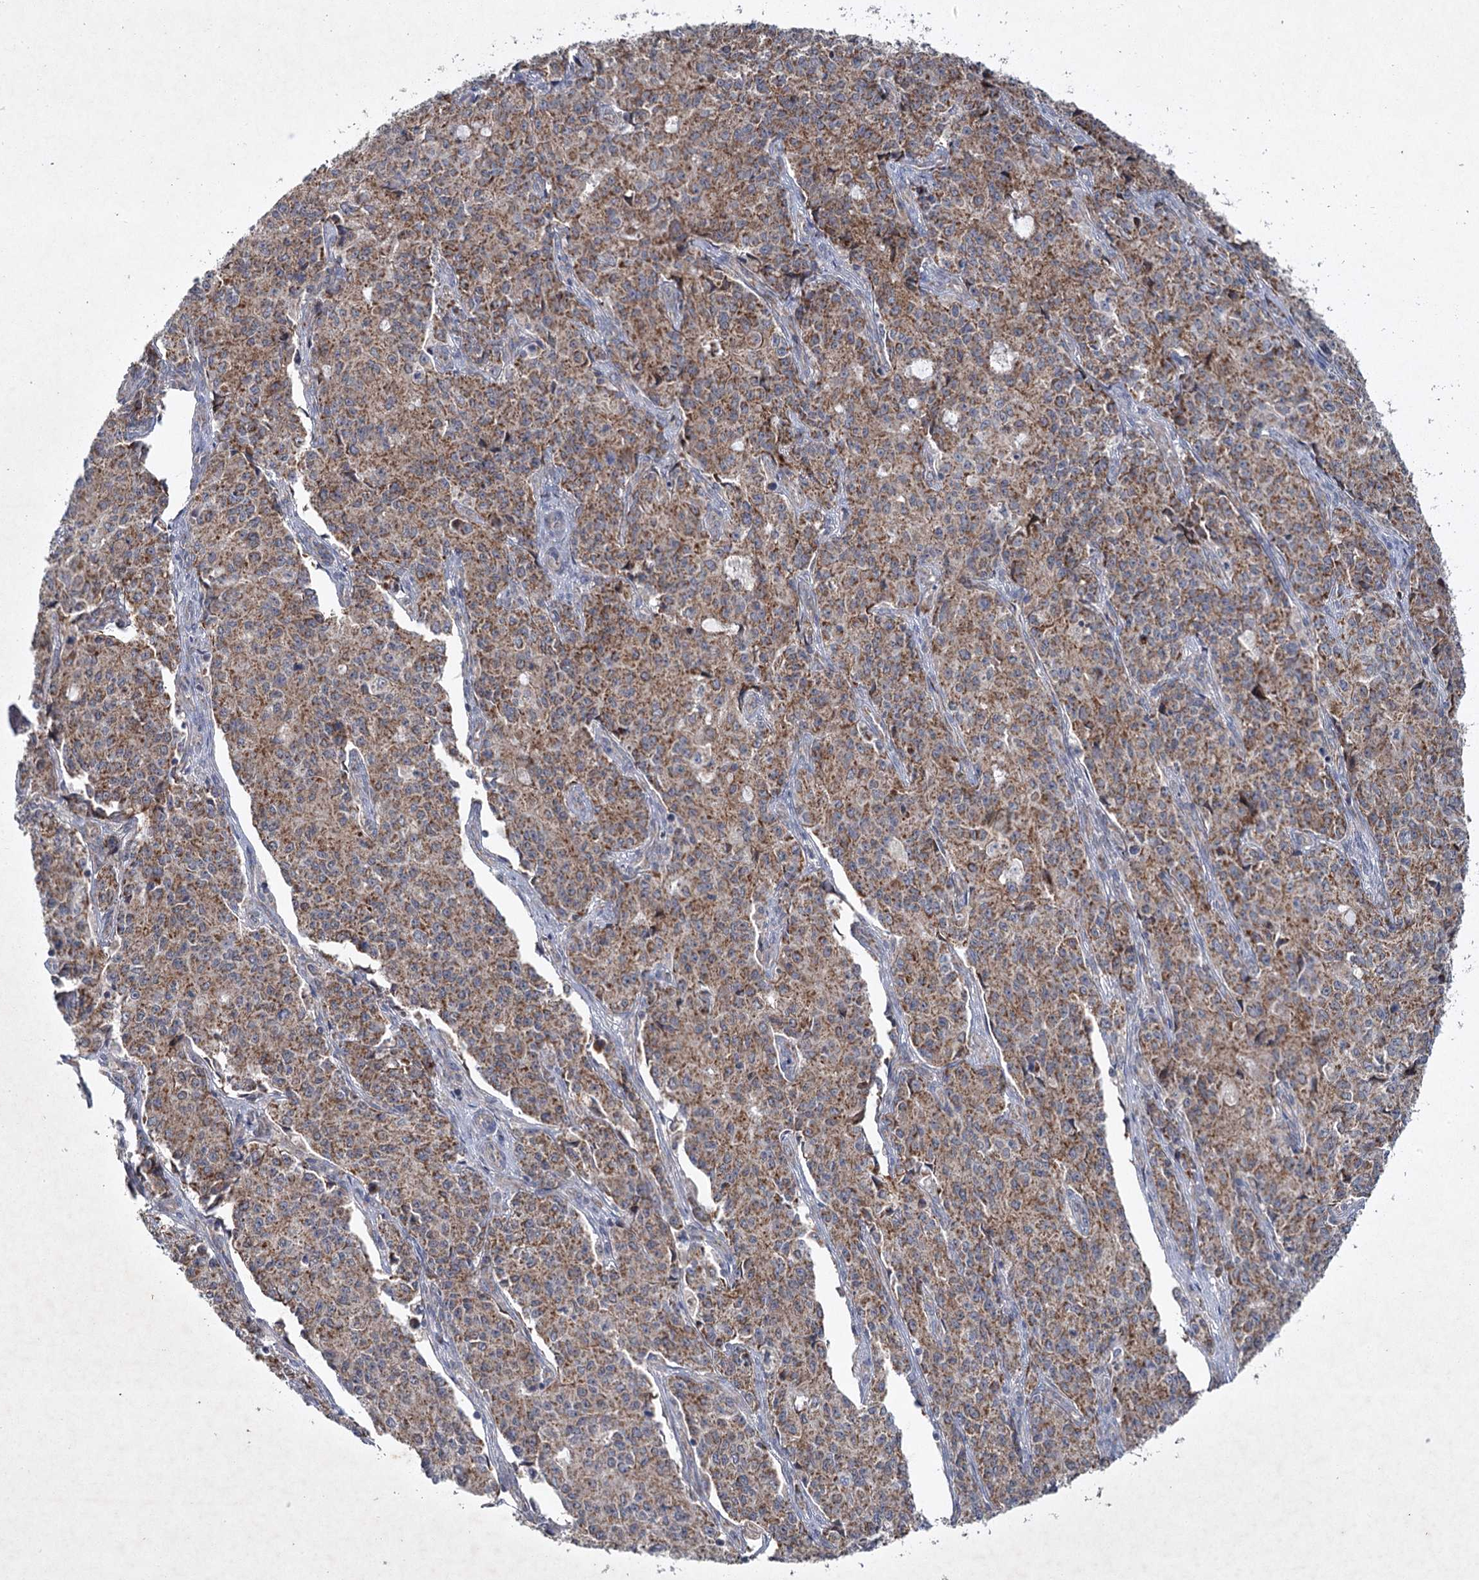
{"staining": {"intensity": "moderate", "quantity": ">75%", "location": "cytoplasmic/membranous"}, "tissue": "endometrial cancer", "cell_type": "Tumor cells", "image_type": "cancer", "snomed": [{"axis": "morphology", "description": "Adenocarcinoma, NOS"}, {"axis": "topography", "description": "Endometrium"}], "caption": "High-power microscopy captured an immunohistochemistry (IHC) image of endometrial adenocarcinoma, revealing moderate cytoplasmic/membranous expression in about >75% of tumor cells.", "gene": "MRPL44", "patient": {"sex": "female", "age": 50}}